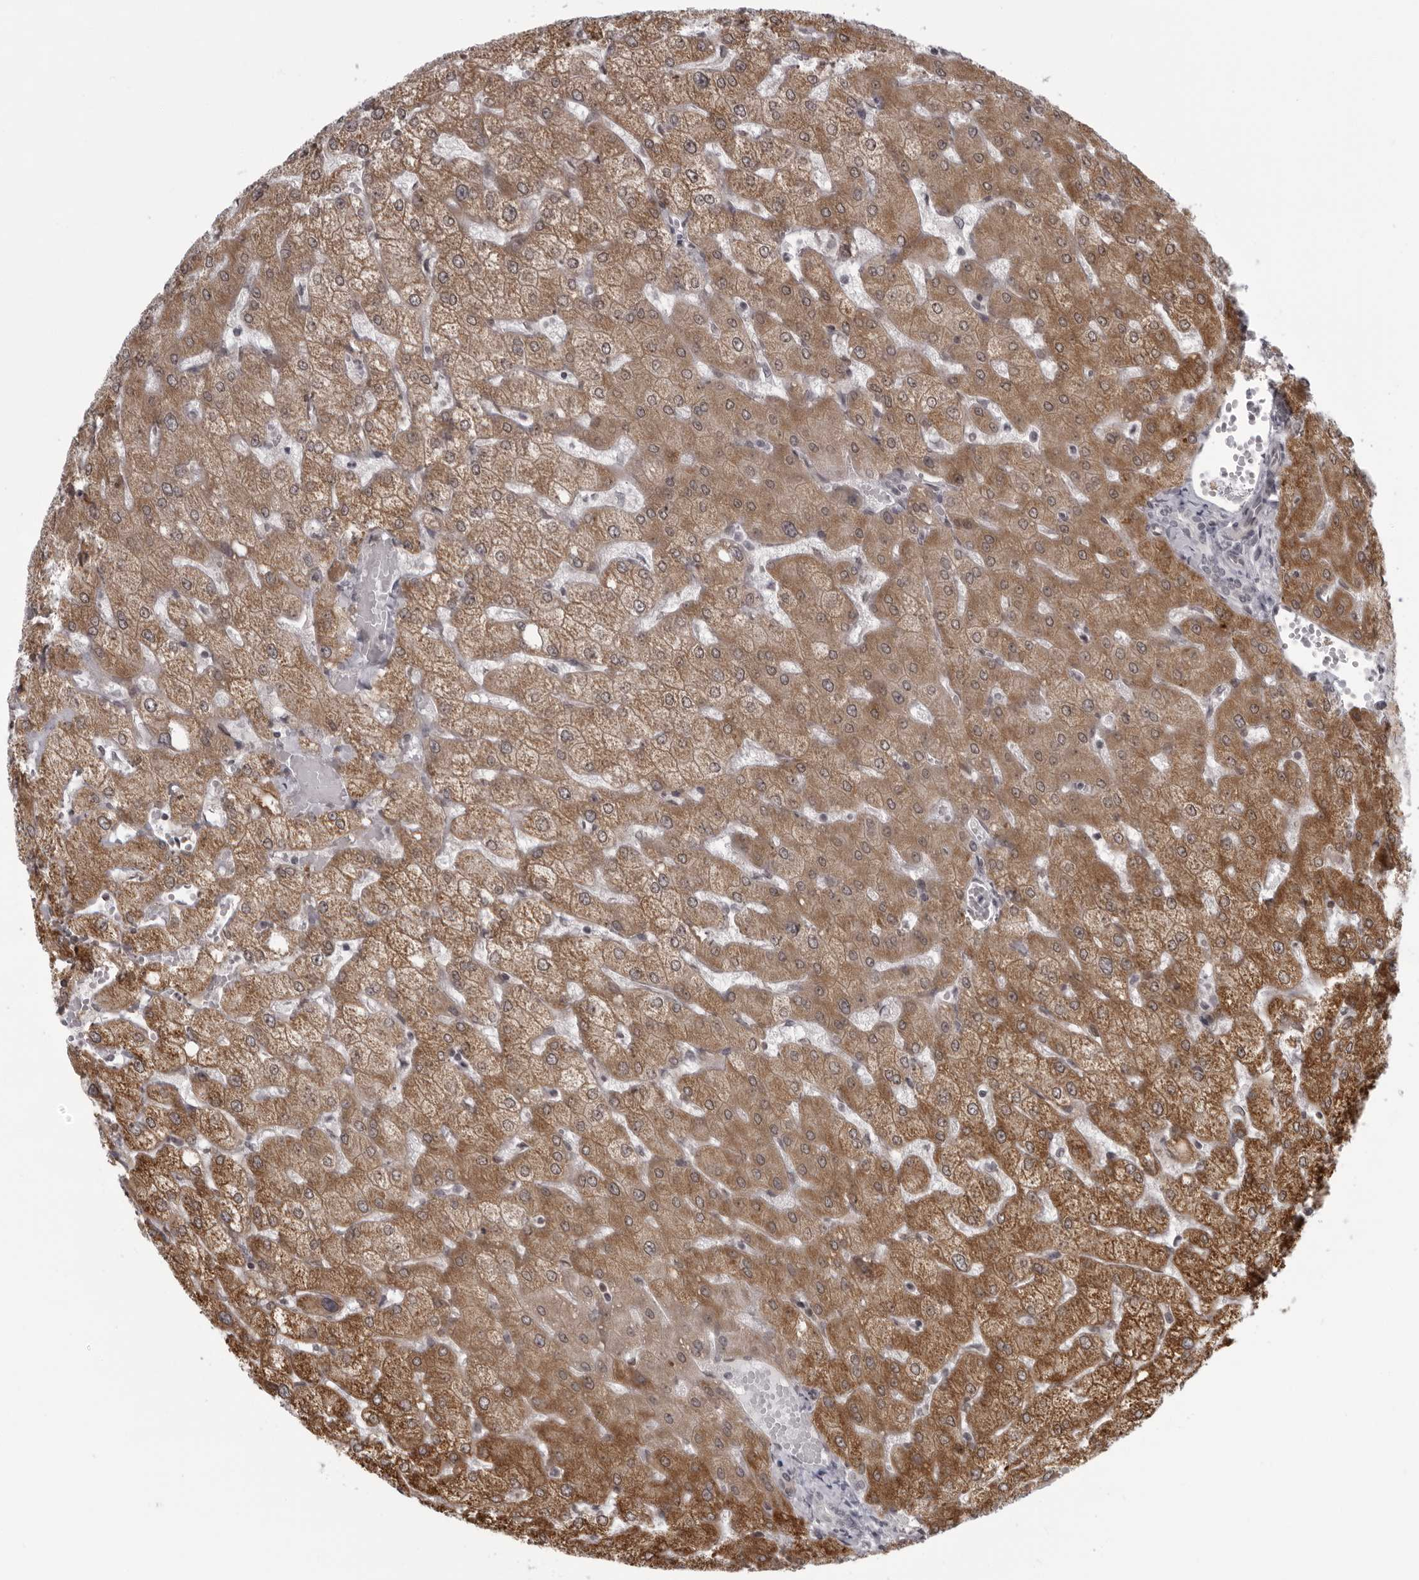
{"staining": {"intensity": "negative", "quantity": "none", "location": "none"}, "tissue": "liver", "cell_type": "Cholangiocytes", "image_type": "normal", "snomed": [{"axis": "morphology", "description": "Normal tissue, NOS"}, {"axis": "topography", "description": "Liver"}], "caption": "This is a photomicrograph of immunohistochemistry staining of unremarkable liver, which shows no staining in cholangiocytes.", "gene": "MAPK12", "patient": {"sex": "female", "age": 54}}